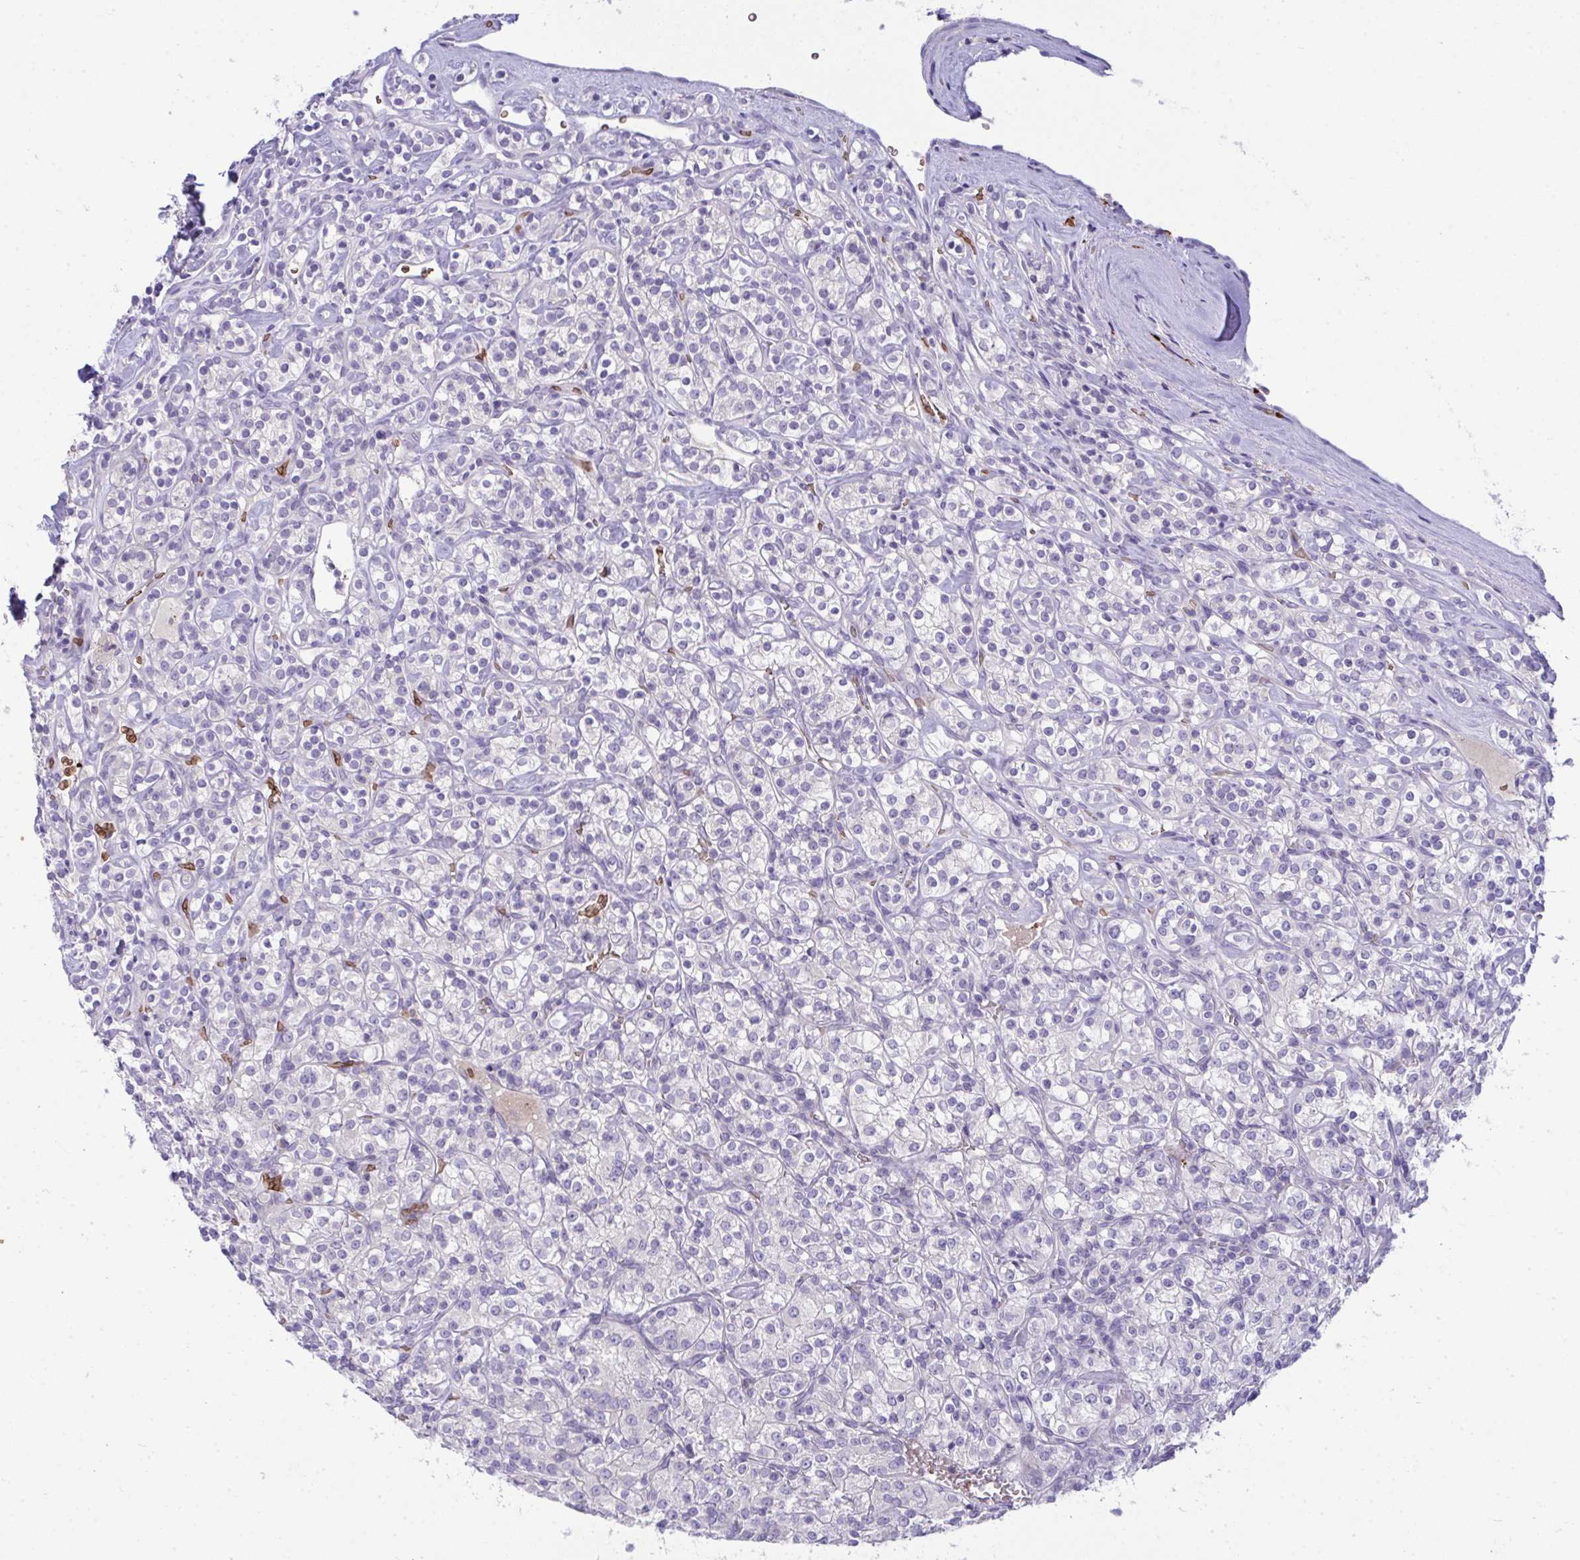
{"staining": {"intensity": "negative", "quantity": "none", "location": "none"}, "tissue": "renal cancer", "cell_type": "Tumor cells", "image_type": "cancer", "snomed": [{"axis": "morphology", "description": "Adenocarcinoma, NOS"}, {"axis": "topography", "description": "Kidney"}], "caption": "Immunohistochemistry photomicrograph of human renal cancer stained for a protein (brown), which exhibits no positivity in tumor cells. (DAB (3,3'-diaminobenzidine) immunohistochemistry (IHC), high magnification).", "gene": "SPTB", "patient": {"sex": "male", "age": 77}}